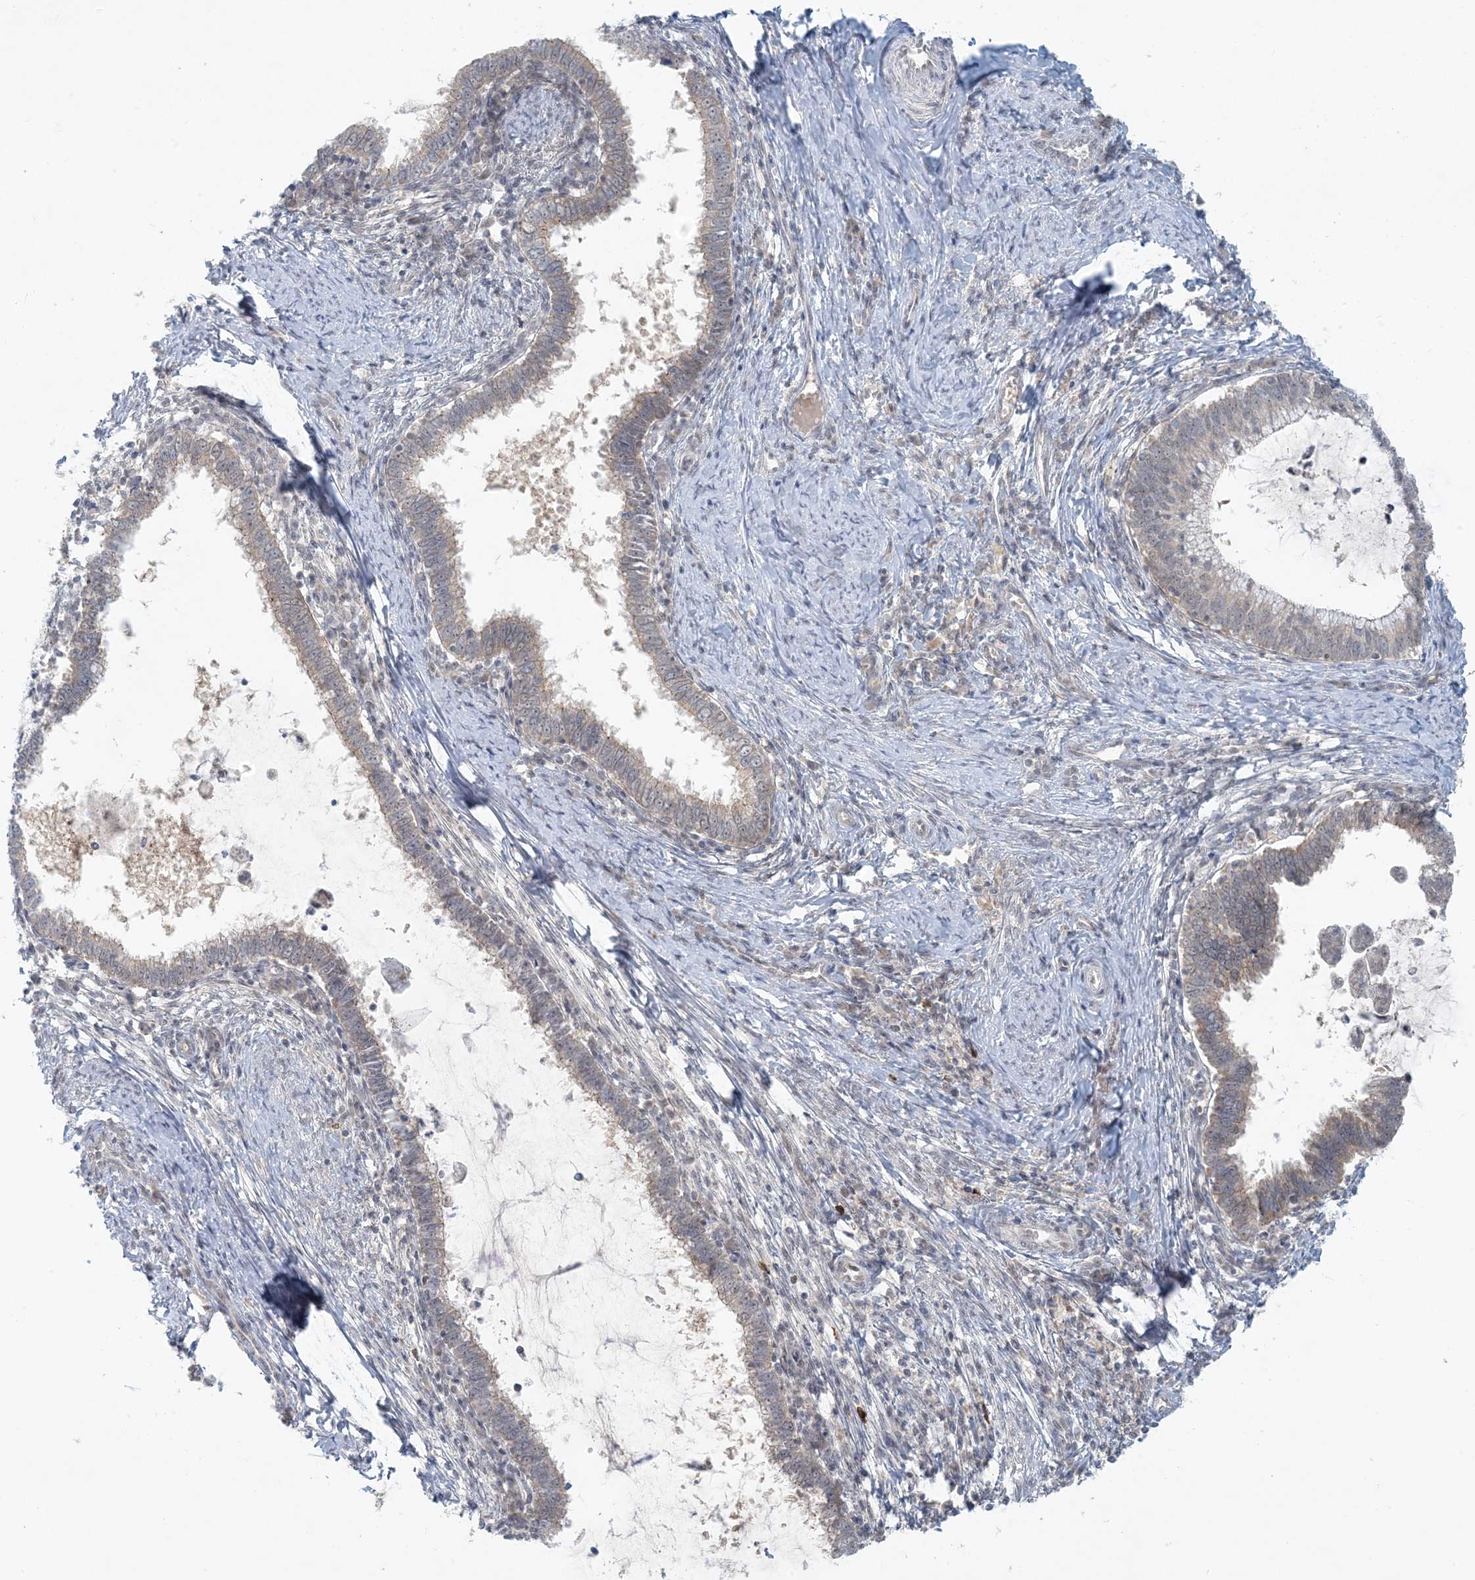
{"staining": {"intensity": "weak", "quantity": ">75%", "location": "cytoplasmic/membranous"}, "tissue": "cervical cancer", "cell_type": "Tumor cells", "image_type": "cancer", "snomed": [{"axis": "morphology", "description": "Adenocarcinoma, NOS"}, {"axis": "topography", "description": "Cervix"}], "caption": "Immunohistochemical staining of human cervical cancer exhibits low levels of weak cytoplasmic/membranous protein staining in about >75% of tumor cells.", "gene": "OBI1", "patient": {"sex": "female", "age": 36}}